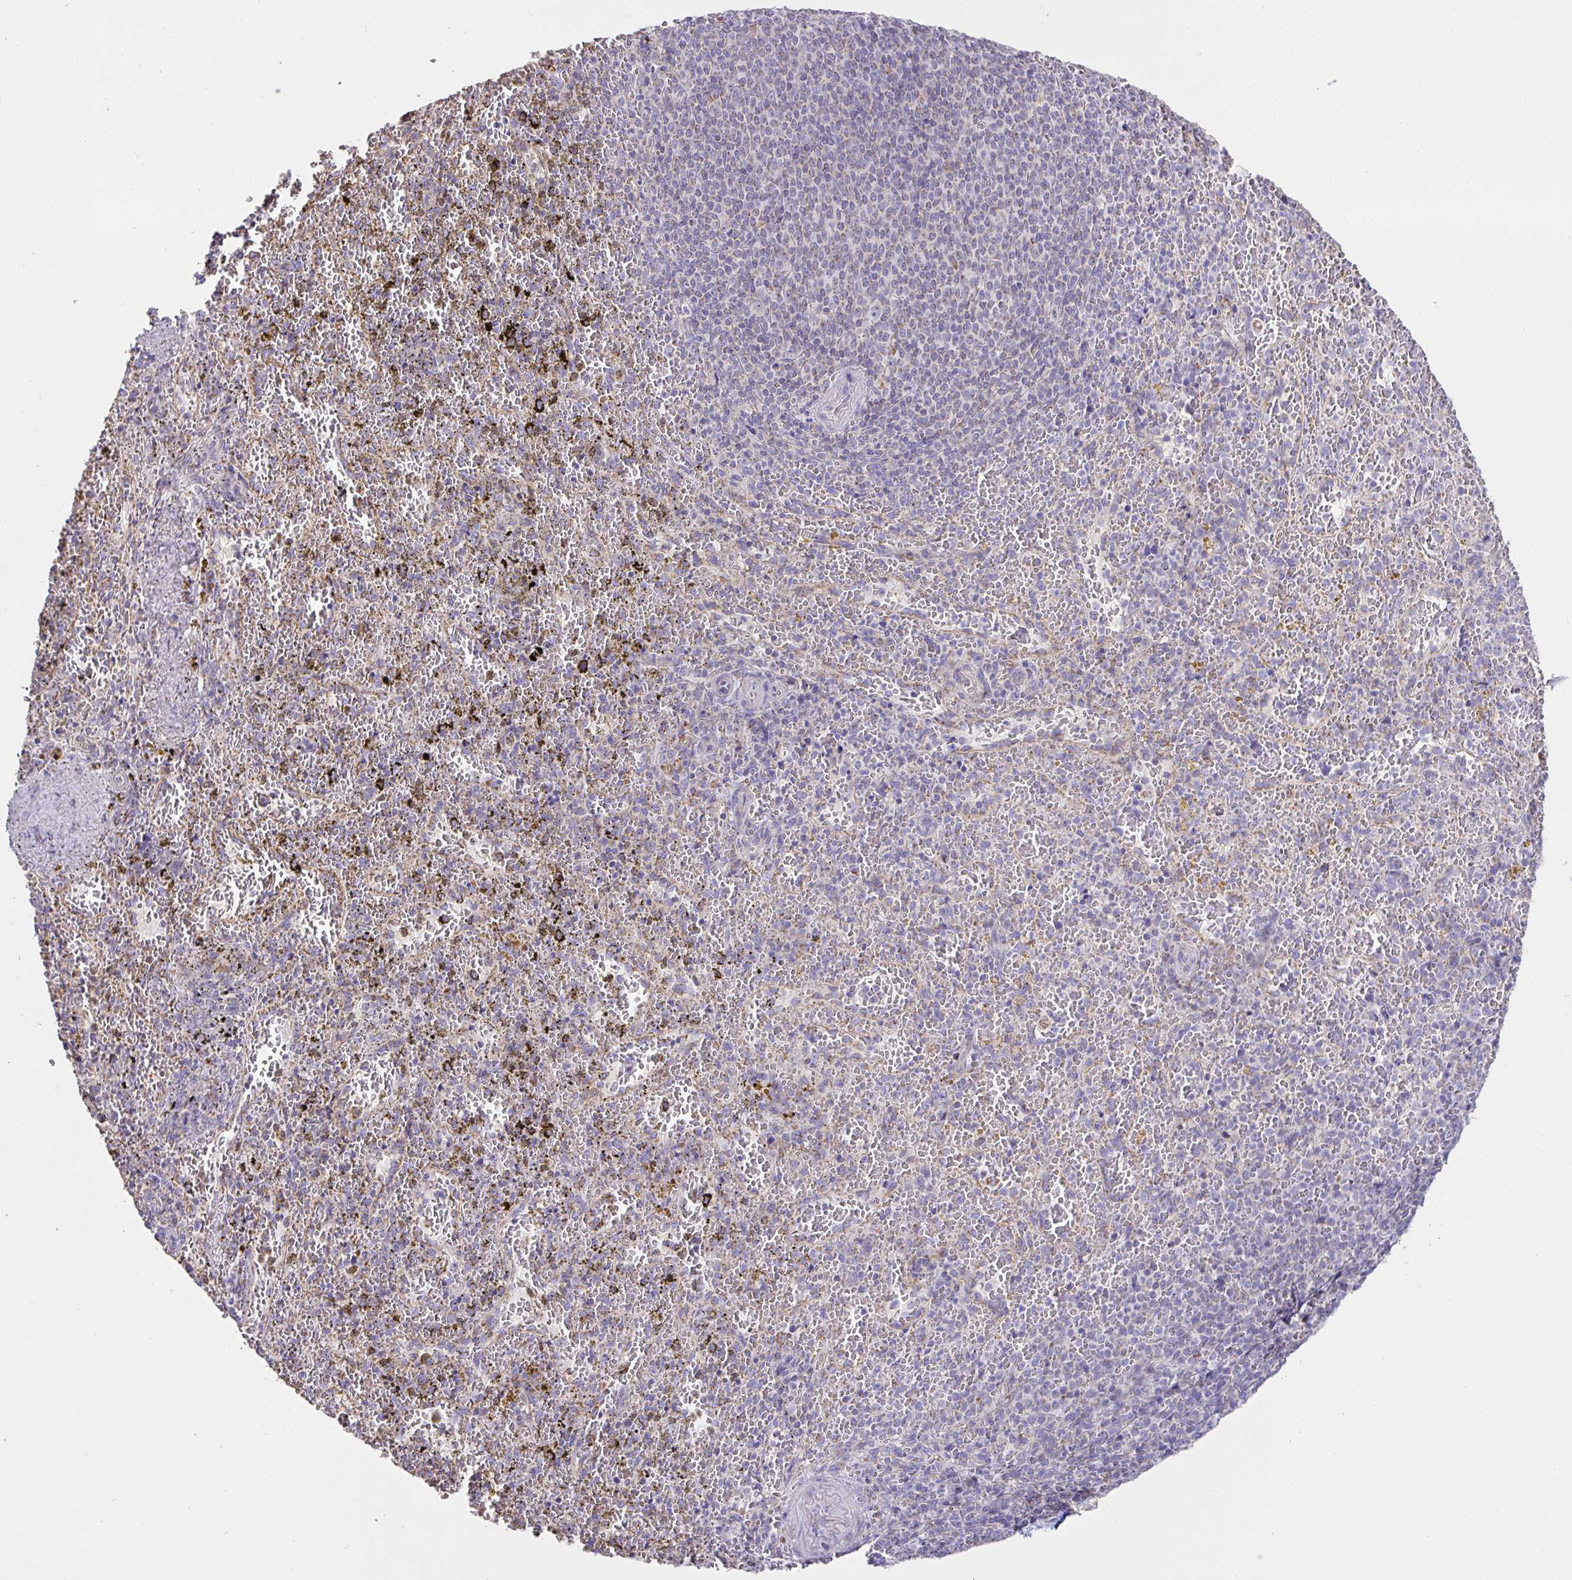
{"staining": {"intensity": "negative", "quantity": "none", "location": "none"}, "tissue": "spleen", "cell_type": "Cells in red pulp", "image_type": "normal", "snomed": [{"axis": "morphology", "description": "Normal tissue, NOS"}, {"axis": "topography", "description": "Spleen"}], "caption": "Immunohistochemistry (IHC) micrograph of benign human spleen stained for a protein (brown), which exhibits no staining in cells in red pulp.", "gene": "DOK7", "patient": {"sex": "female", "age": 50}}